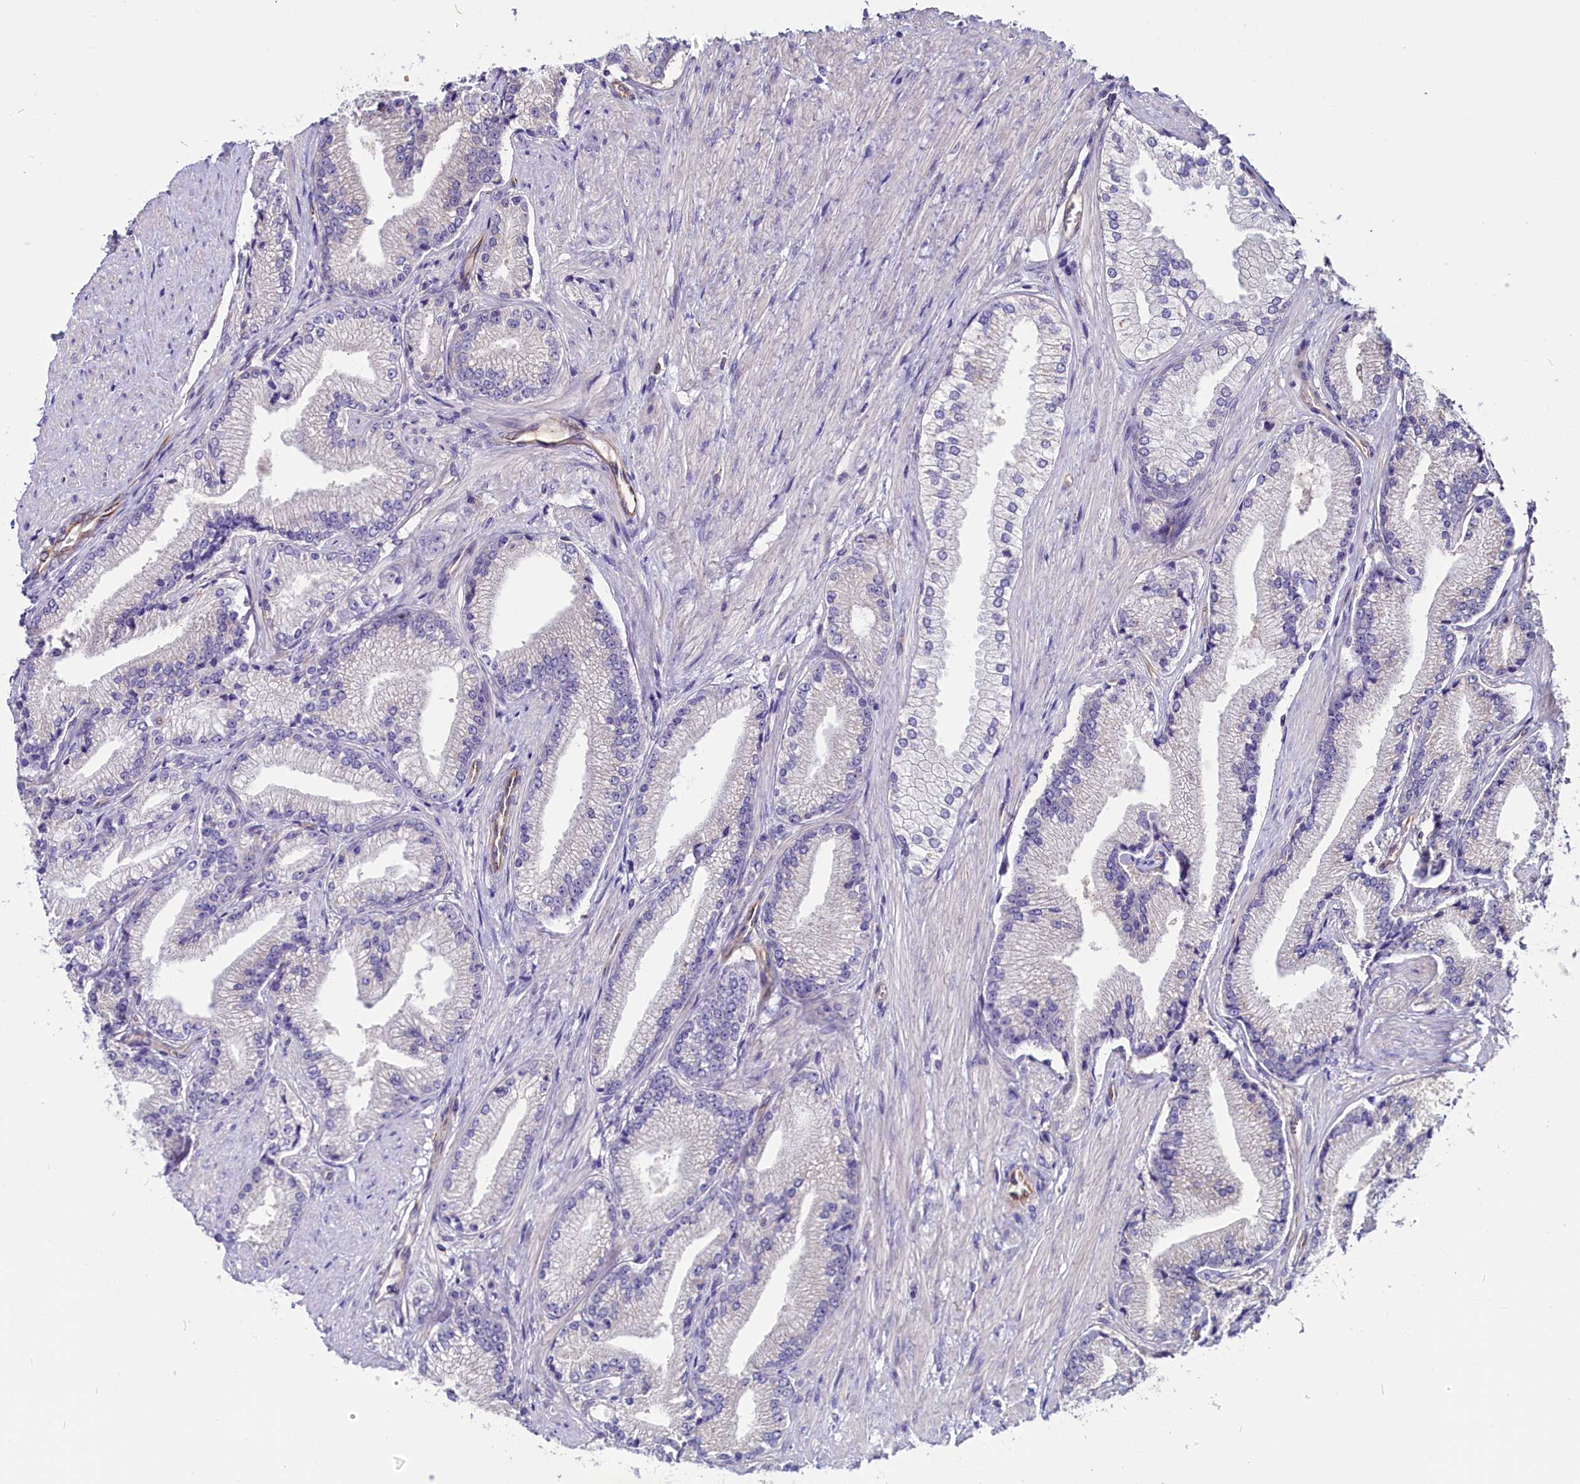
{"staining": {"intensity": "negative", "quantity": "none", "location": "none"}, "tissue": "prostate cancer", "cell_type": "Tumor cells", "image_type": "cancer", "snomed": [{"axis": "morphology", "description": "Adenocarcinoma, High grade"}, {"axis": "topography", "description": "Prostate"}], "caption": "Histopathology image shows no significant protein staining in tumor cells of adenocarcinoma (high-grade) (prostate).", "gene": "PDILT", "patient": {"sex": "male", "age": 67}}